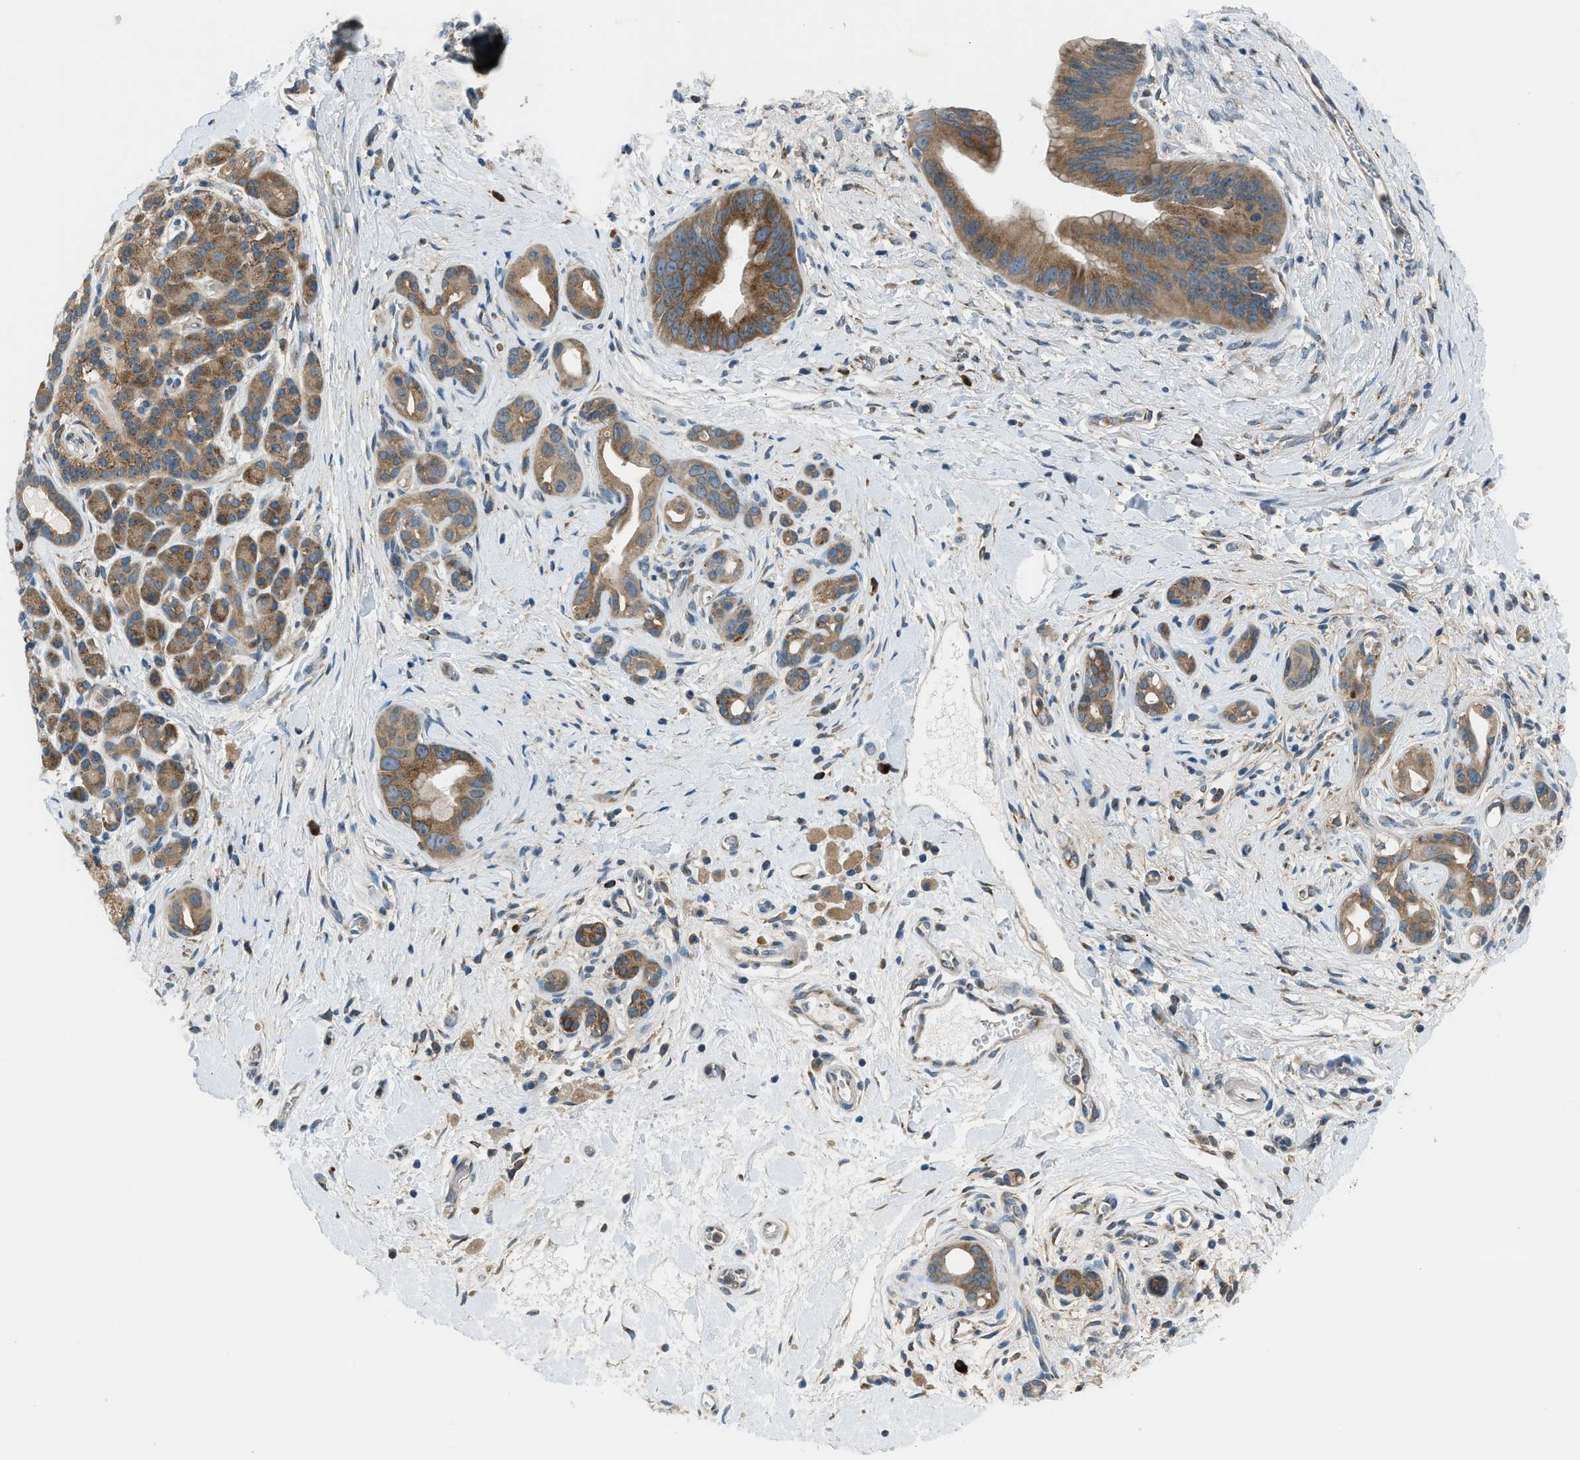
{"staining": {"intensity": "moderate", "quantity": ">75%", "location": "cytoplasmic/membranous"}, "tissue": "pancreatic cancer", "cell_type": "Tumor cells", "image_type": "cancer", "snomed": [{"axis": "morphology", "description": "Adenocarcinoma, NOS"}, {"axis": "topography", "description": "Pancreas"}], "caption": "Protein staining displays moderate cytoplasmic/membranous staining in about >75% of tumor cells in pancreatic cancer.", "gene": "EDARADD", "patient": {"sex": "male", "age": 55}}